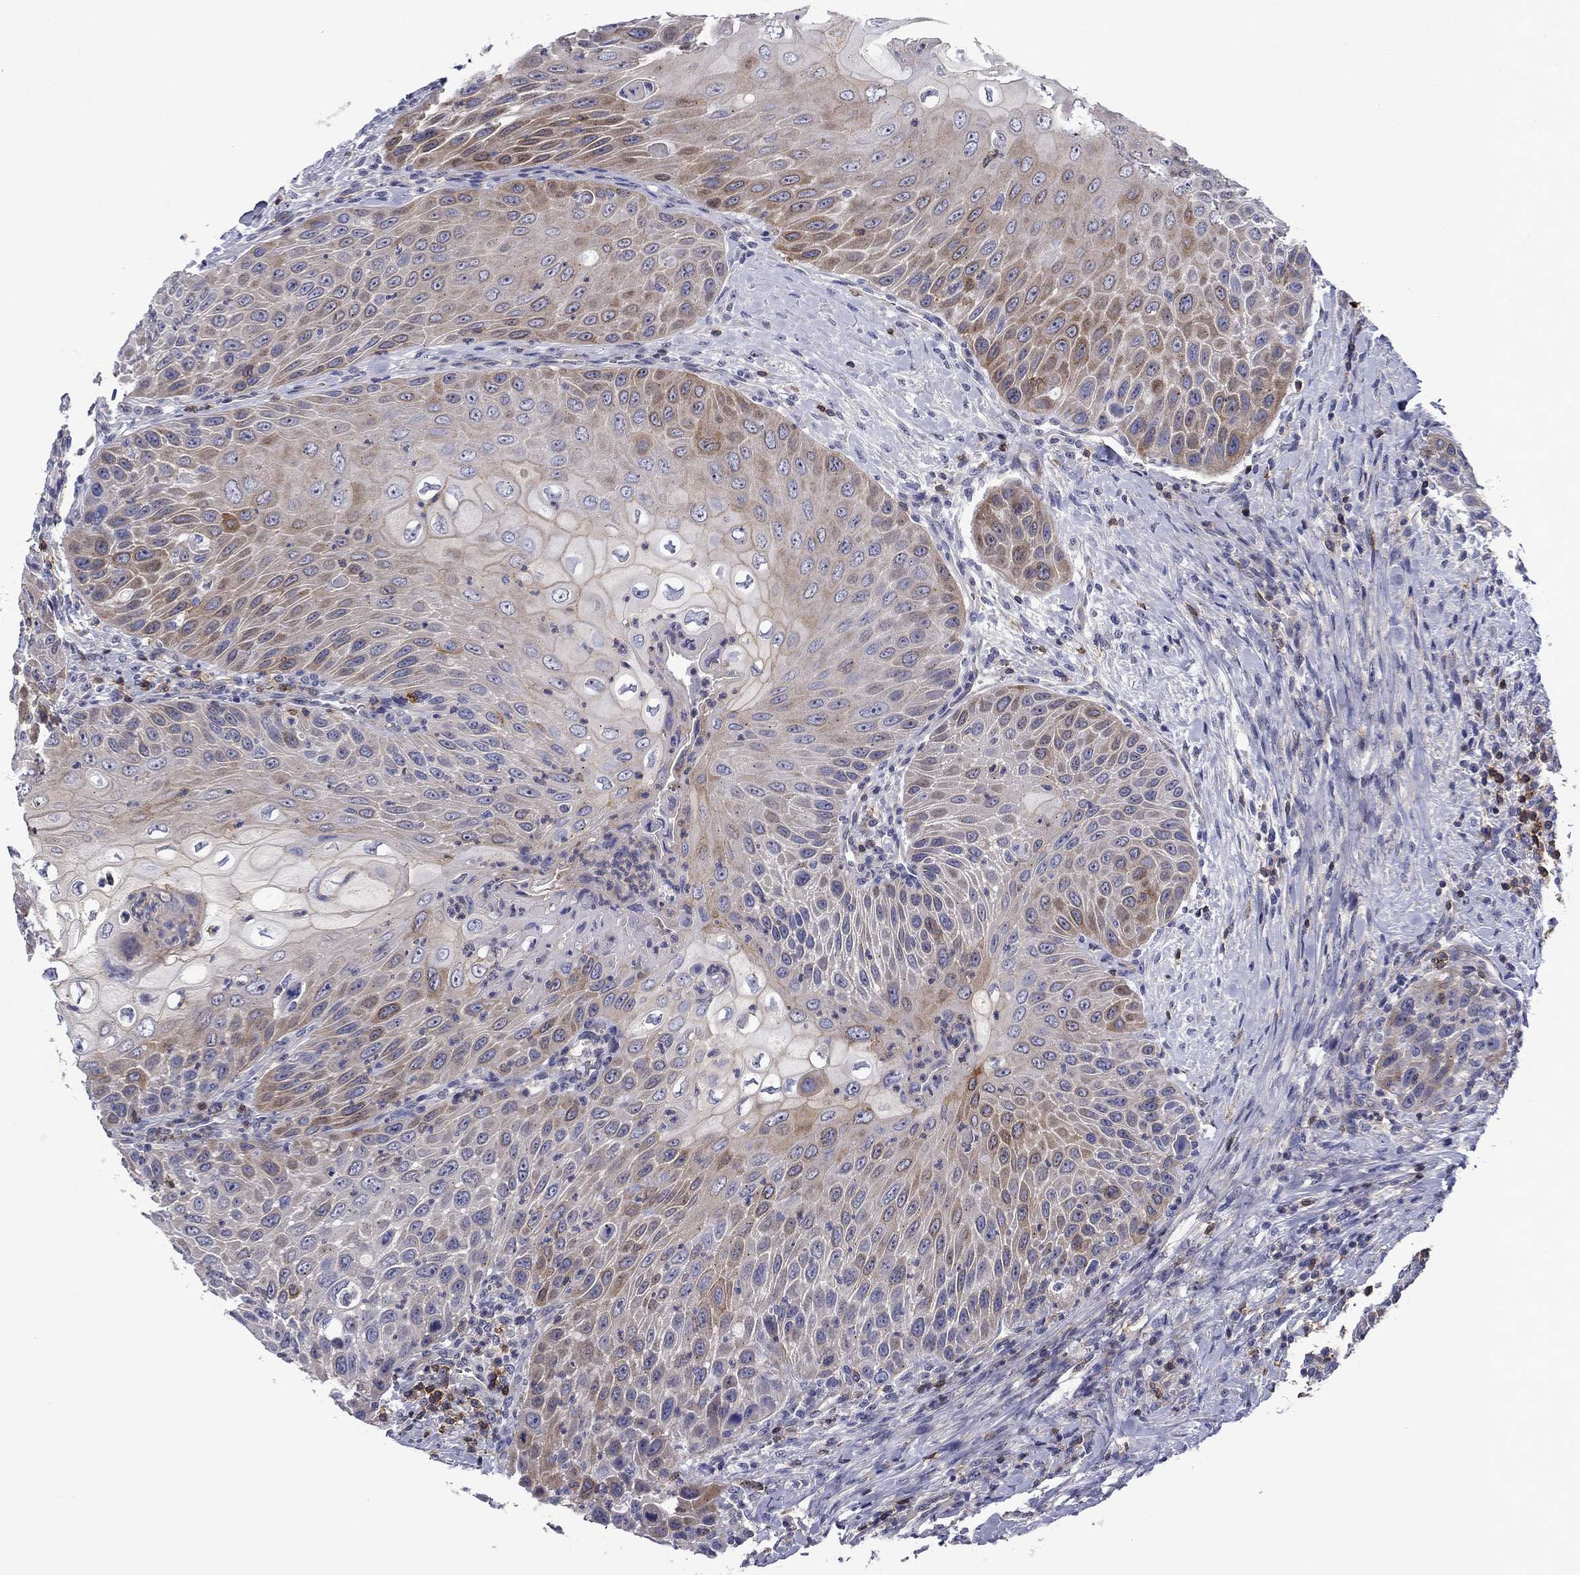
{"staining": {"intensity": "moderate", "quantity": "<25%", "location": "cytoplasmic/membranous"}, "tissue": "head and neck cancer", "cell_type": "Tumor cells", "image_type": "cancer", "snomed": [{"axis": "morphology", "description": "Squamous cell carcinoma, NOS"}, {"axis": "topography", "description": "Head-Neck"}], "caption": "Head and neck squamous cell carcinoma tissue displays moderate cytoplasmic/membranous positivity in about <25% of tumor cells", "gene": "SIT1", "patient": {"sex": "male", "age": 69}}